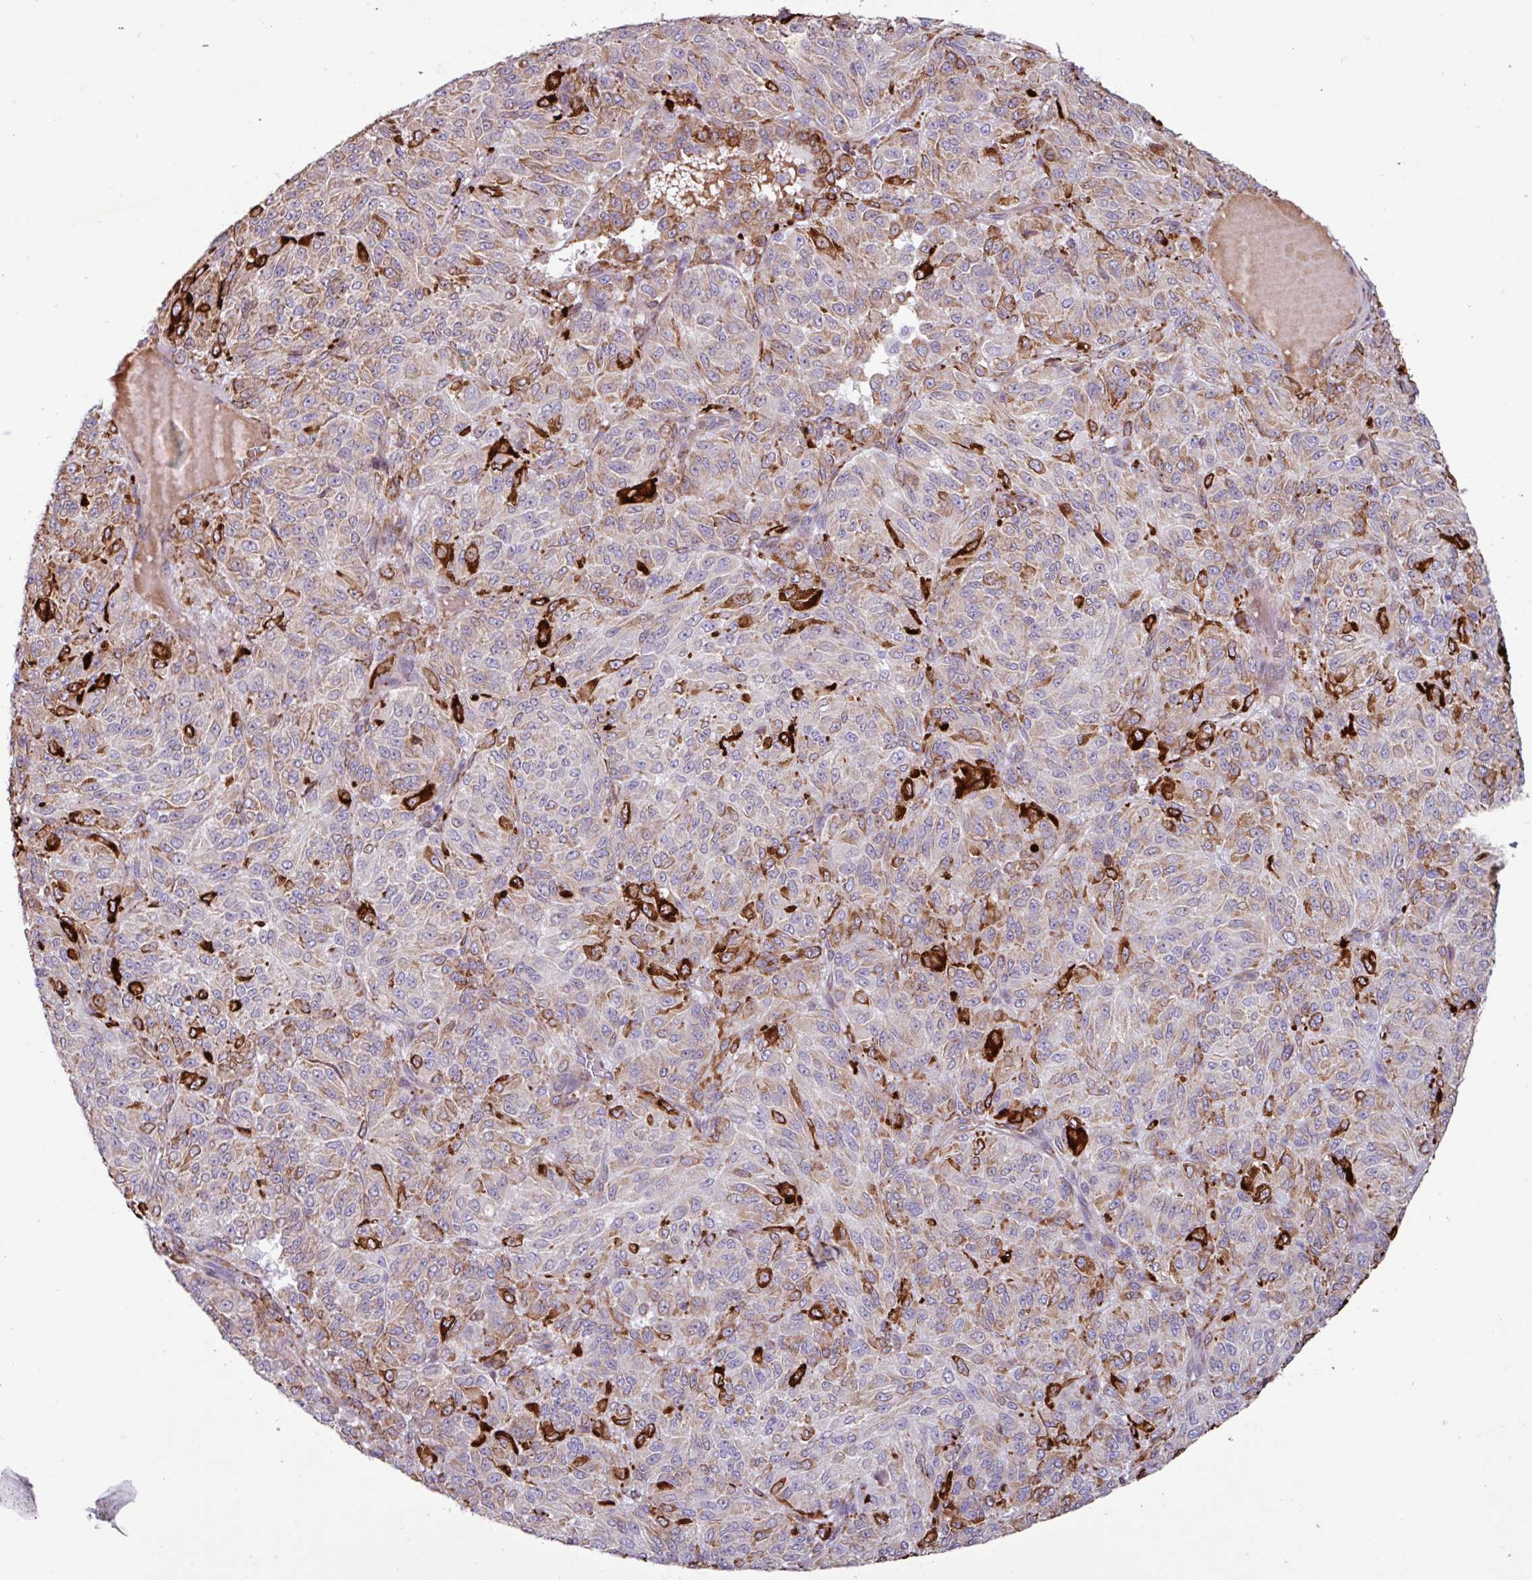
{"staining": {"intensity": "strong", "quantity": "<25%", "location": "cytoplasmic/membranous"}, "tissue": "melanoma", "cell_type": "Tumor cells", "image_type": "cancer", "snomed": [{"axis": "morphology", "description": "Malignant melanoma, Metastatic site"}, {"axis": "topography", "description": "Brain"}], "caption": "Brown immunohistochemical staining in malignant melanoma (metastatic site) demonstrates strong cytoplasmic/membranous expression in approximately <25% of tumor cells. (IHC, brightfield microscopy, high magnification).", "gene": "PPP1R35", "patient": {"sex": "female", "age": 56}}